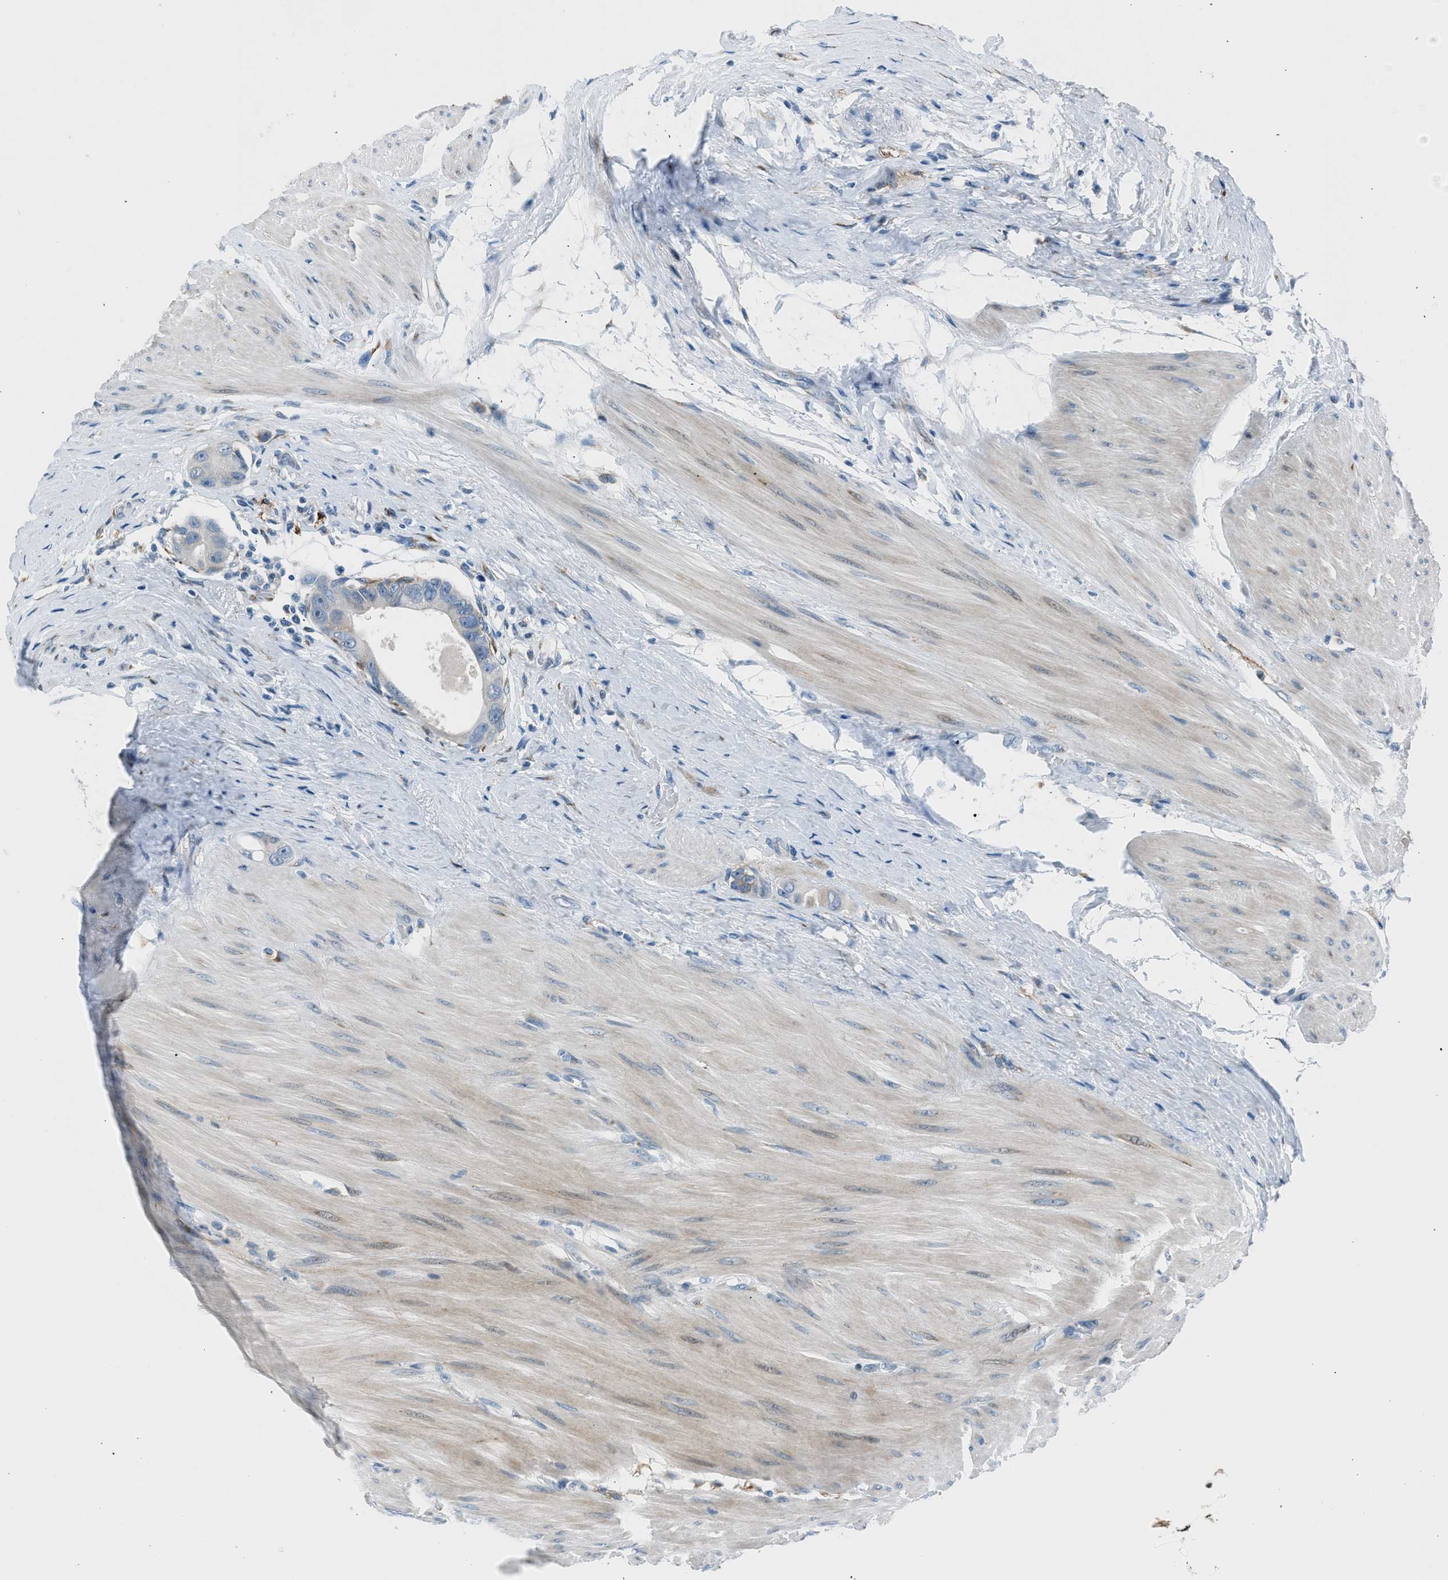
{"staining": {"intensity": "weak", "quantity": "<25%", "location": "cytoplasmic/membranous"}, "tissue": "colorectal cancer", "cell_type": "Tumor cells", "image_type": "cancer", "snomed": [{"axis": "morphology", "description": "Adenocarcinoma, NOS"}, {"axis": "topography", "description": "Rectum"}], "caption": "Histopathology image shows no significant protein expression in tumor cells of adenocarcinoma (colorectal). Nuclei are stained in blue.", "gene": "RNF41", "patient": {"sex": "male", "age": 51}}